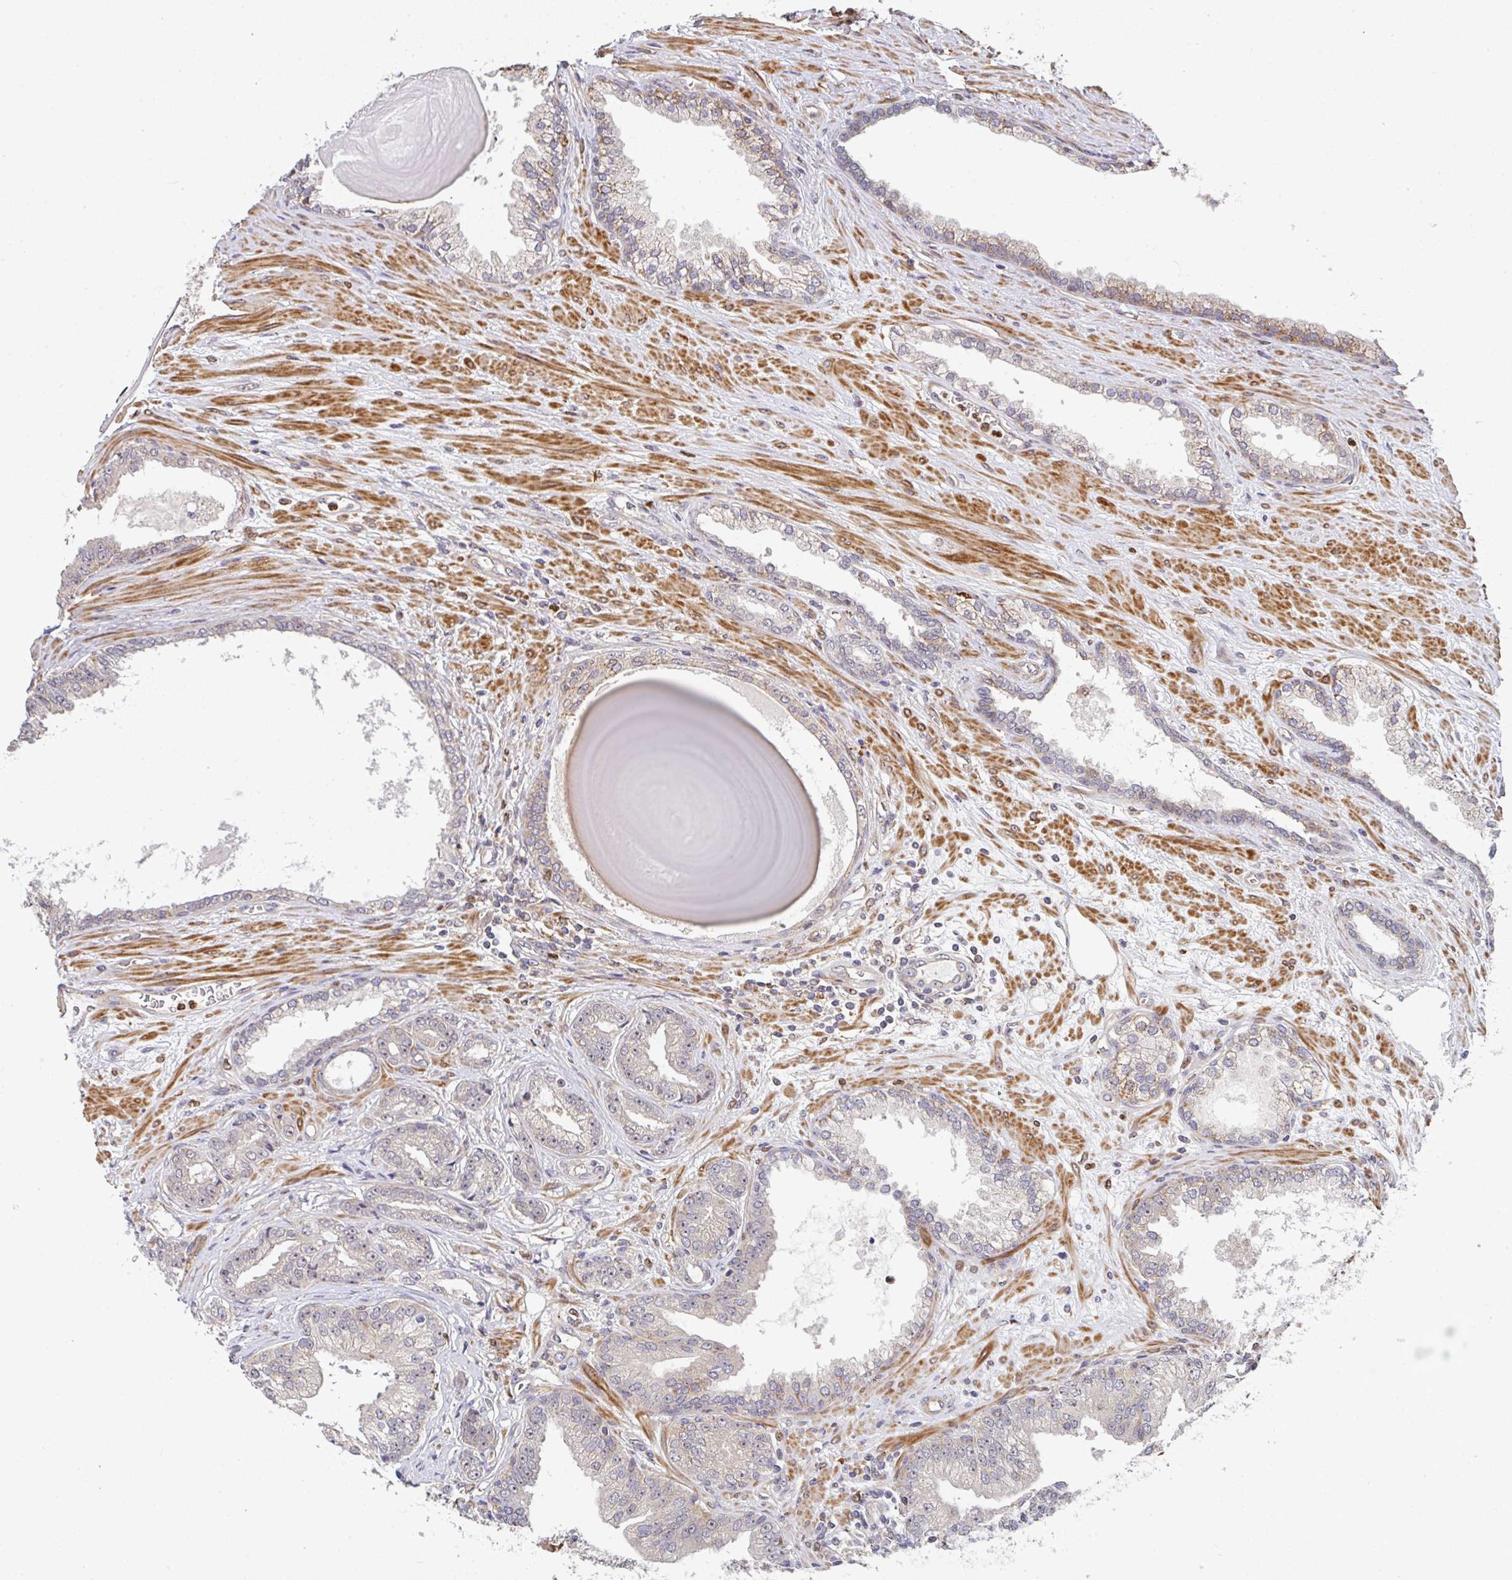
{"staining": {"intensity": "weak", "quantity": "<25%", "location": "cytoplasmic/membranous,nuclear"}, "tissue": "prostate cancer", "cell_type": "Tumor cells", "image_type": "cancer", "snomed": [{"axis": "morphology", "description": "Adenocarcinoma, Low grade"}, {"axis": "topography", "description": "Prostate"}], "caption": "Immunohistochemistry micrograph of neoplastic tissue: human prostate adenocarcinoma (low-grade) stained with DAB displays no significant protein staining in tumor cells.", "gene": "SIMC1", "patient": {"sex": "male", "age": 61}}